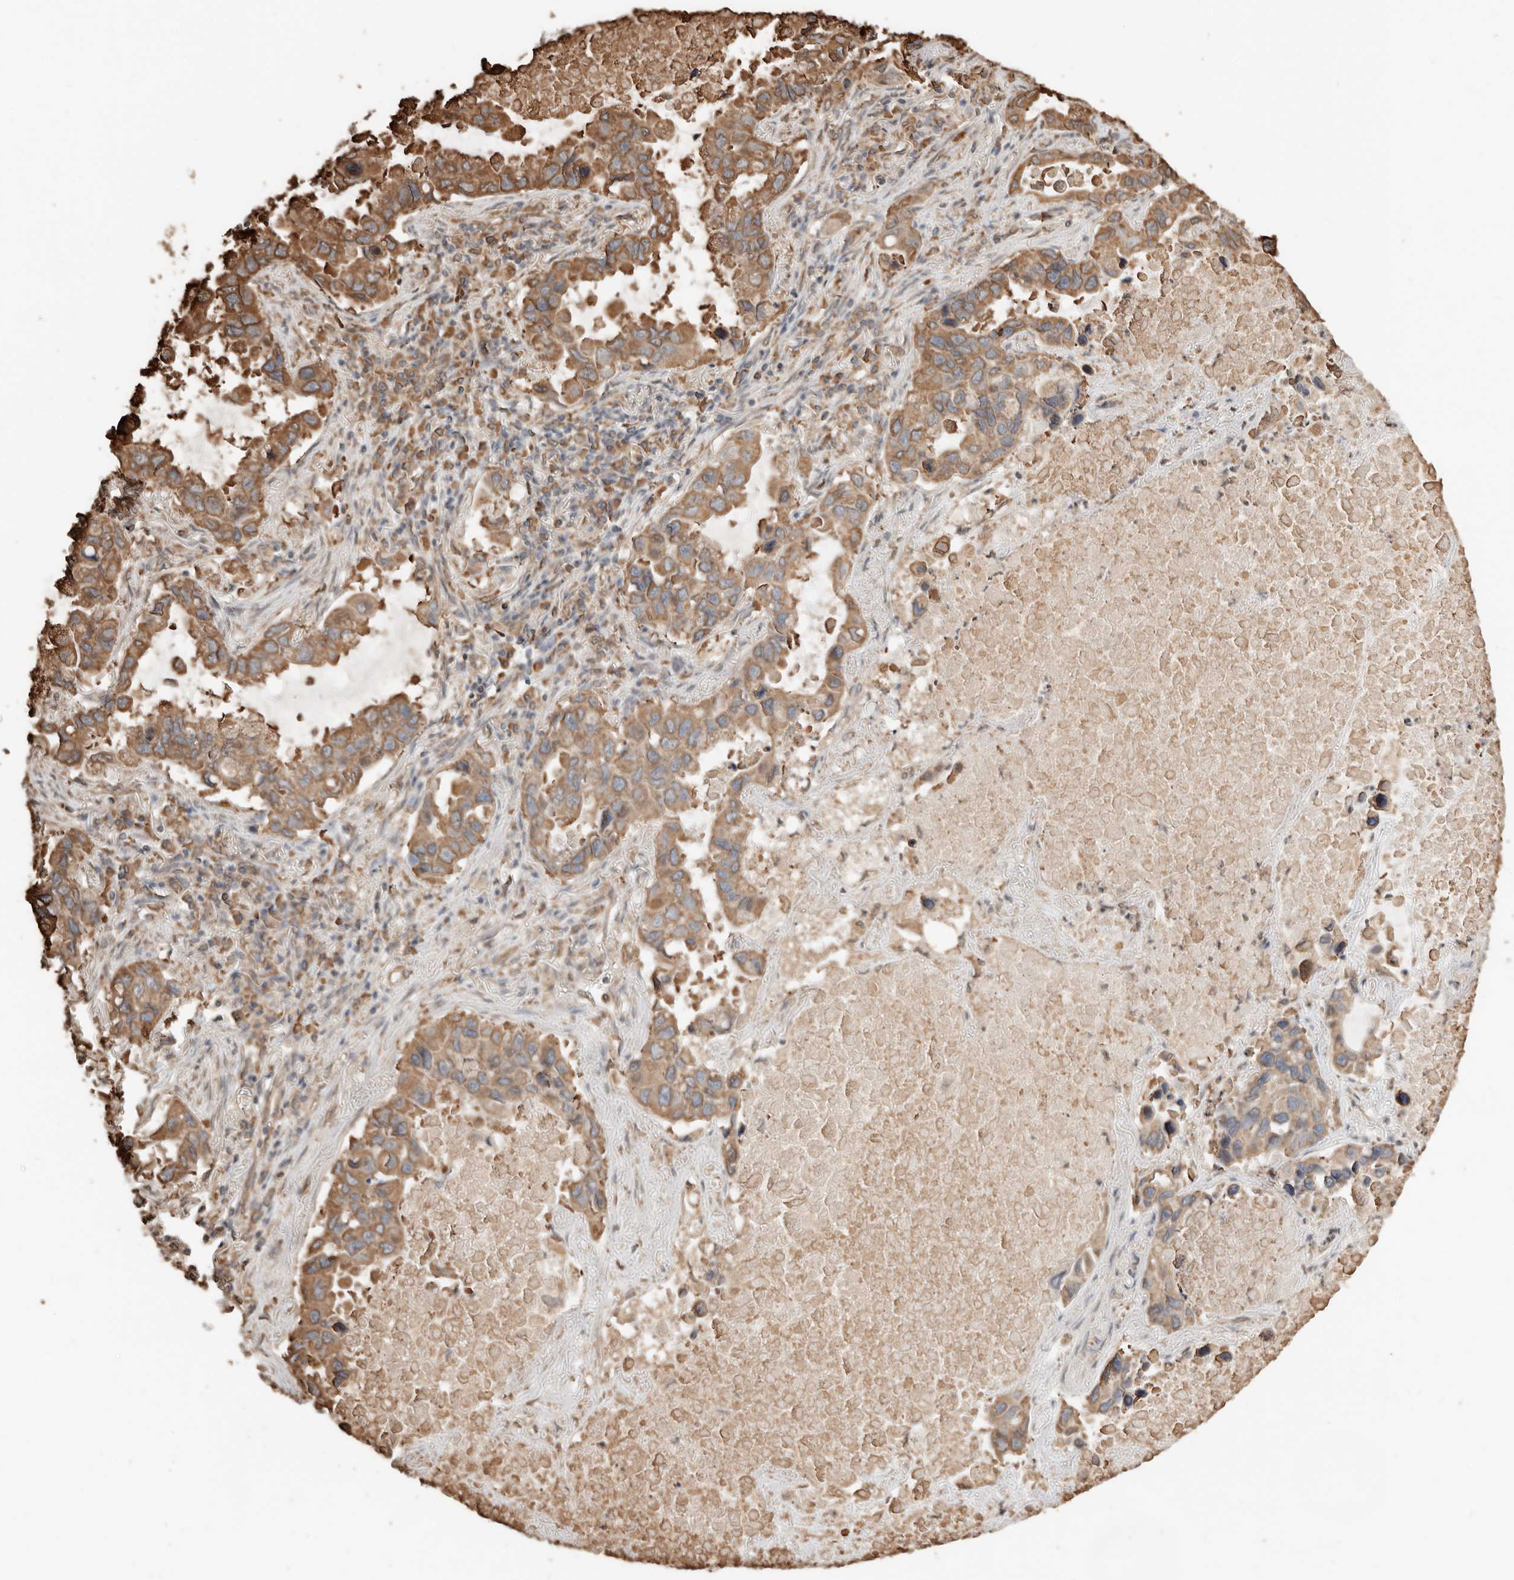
{"staining": {"intensity": "moderate", "quantity": ">75%", "location": "cytoplasmic/membranous"}, "tissue": "lung cancer", "cell_type": "Tumor cells", "image_type": "cancer", "snomed": [{"axis": "morphology", "description": "Adenocarcinoma, NOS"}, {"axis": "topography", "description": "Lung"}], "caption": "Immunohistochemical staining of lung cancer displays medium levels of moderate cytoplasmic/membranous positivity in about >75% of tumor cells. (DAB (3,3'-diaminobenzidine) = brown stain, brightfield microscopy at high magnification).", "gene": "ARHGEF10L", "patient": {"sex": "male", "age": 64}}